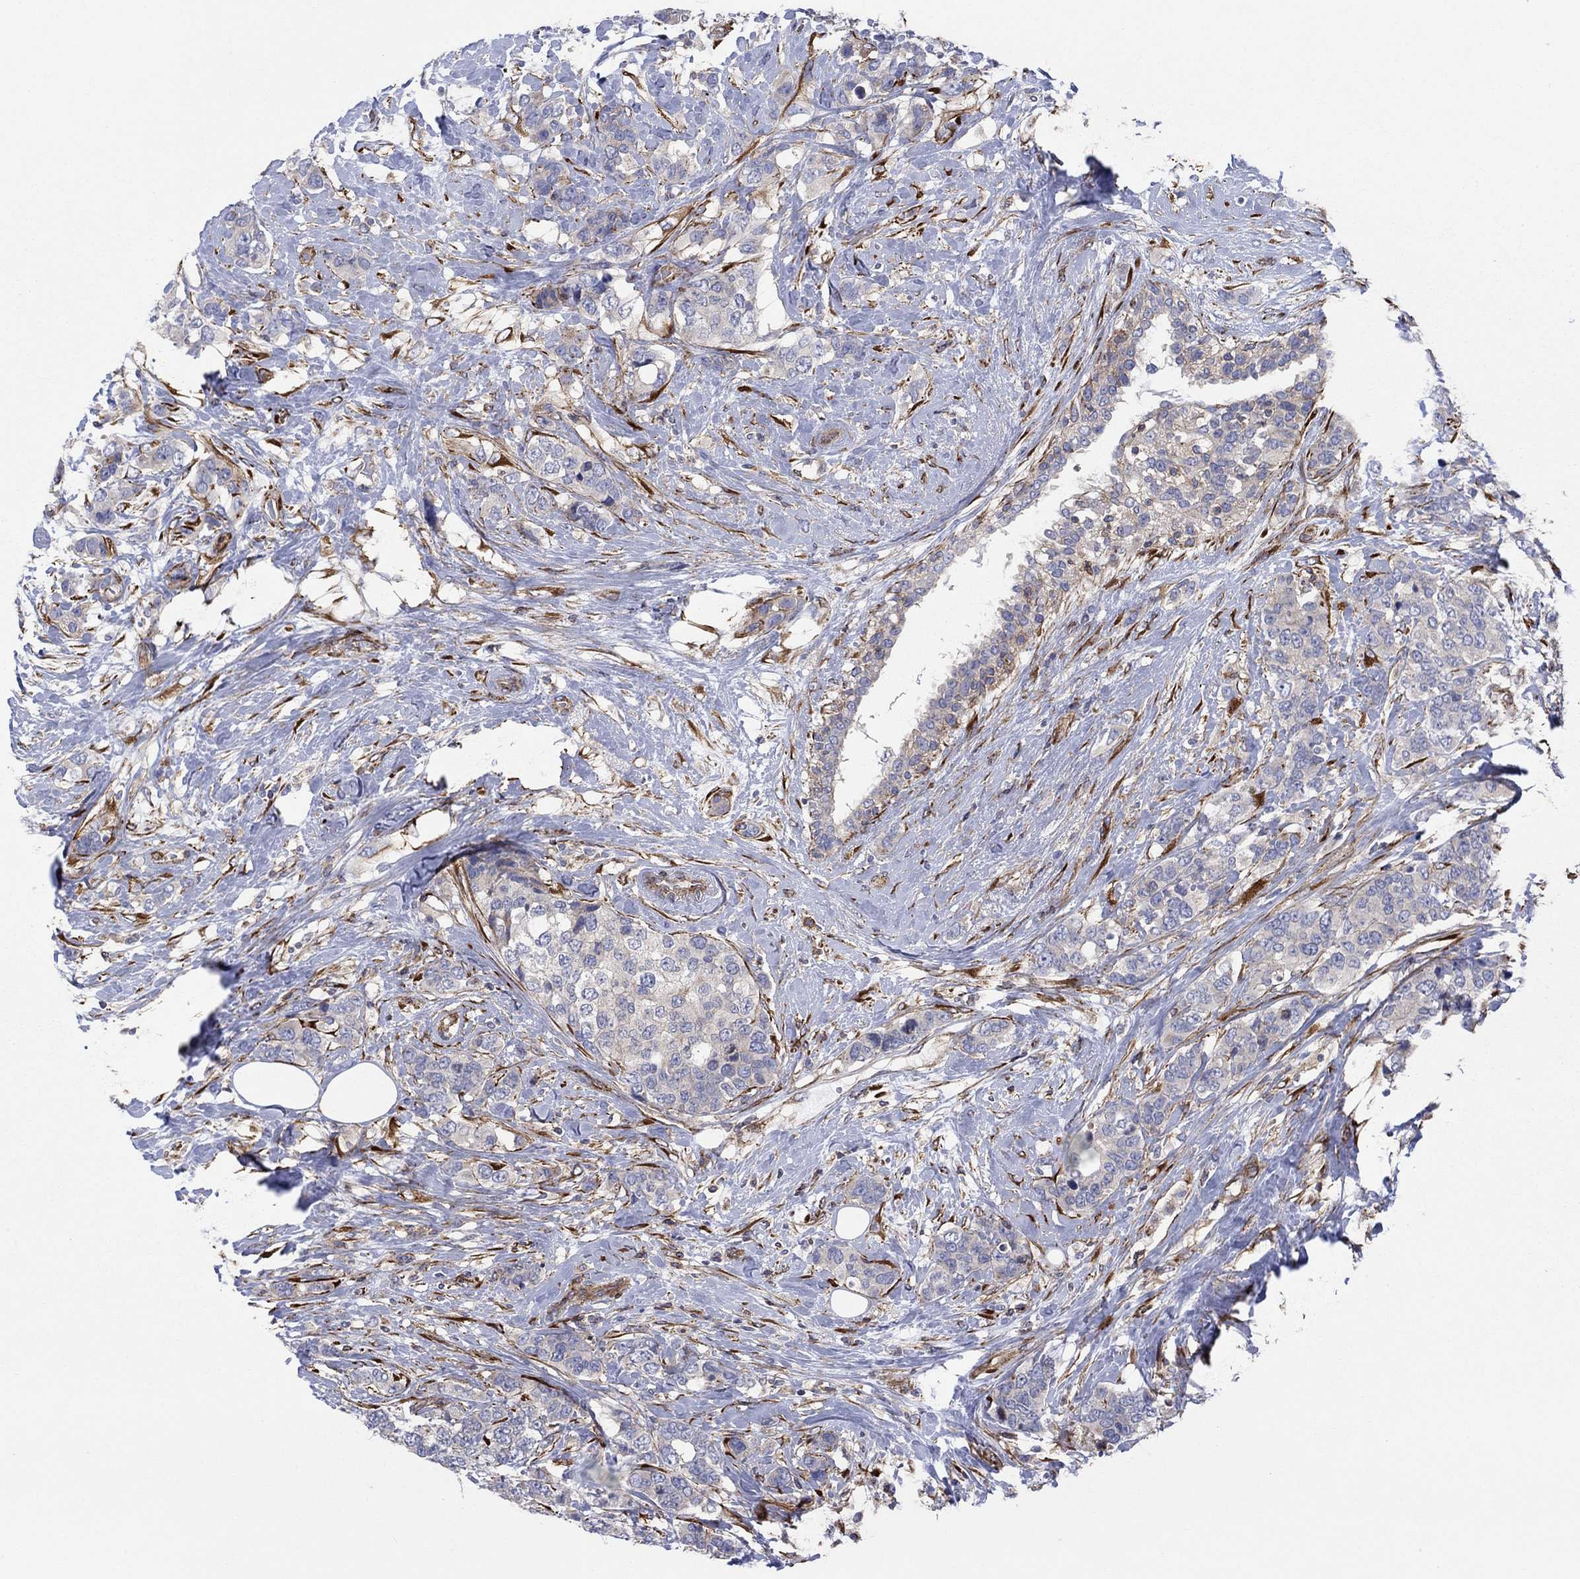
{"staining": {"intensity": "negative", "quantity": "none", "location": "none"}, "tissue": "breast cancer", "cell_type": "Tumor cells", "image_type": "cancer", "snomed": [{"axis": "morphology", "description": "Lobular carcinoma"}, {"axis": "topography", "description": "Breast"}], "caption": "This histopathology image is of breast lobular carcinoma stained with IHC to label a protein in brown with the nuclei are counter-stained blue. There is no expression in tumor cells. (DAB (3,3'-diaminobenzidine) immunohistochemistry (IHC) with hematoxylin counter stain).", "gene": "PAG1", "patient": {"sex": "female", "age": 59}}